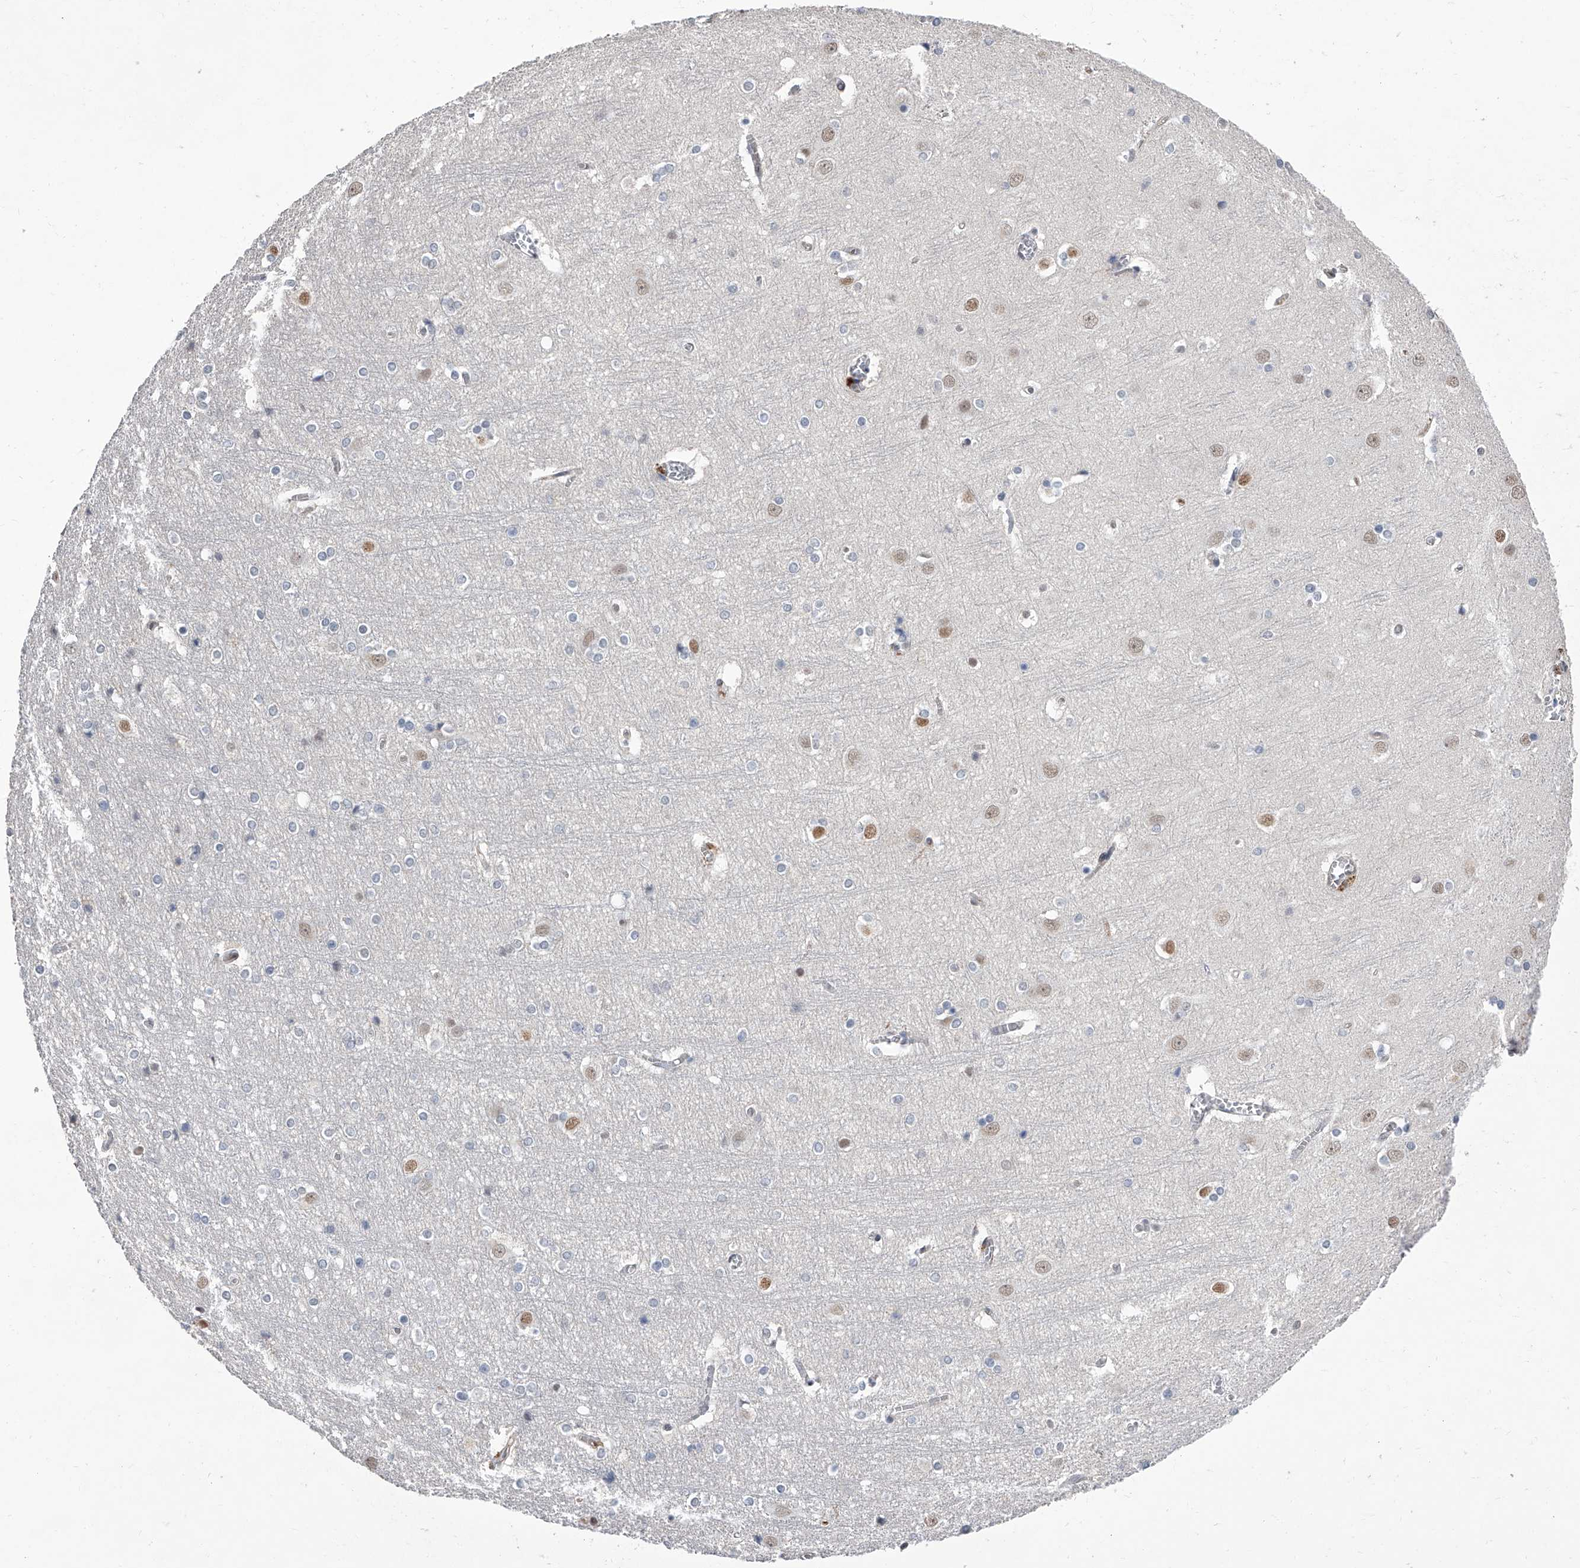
{"staining": {"intensity": "moderate", "quantity": ">75%", "location": "nuclear"}, "tissue": "cerebral cortex", "cell_type": "Endothelial cells", "image_type": "normal", "snomed": [{"axis": "morphology", "description": "Normal tissue, NOS"}, {"axis": "topography", "description": "Cerebral cortex"}], "caption": "Immunohistochemical staining of unremarkable human cerebral cortex displays medium levels of moderate nuclear staining in approximately >75% of endothelial cells.", "gene": "ZNF426", "patient": {"sex": "male", "age": 54}}